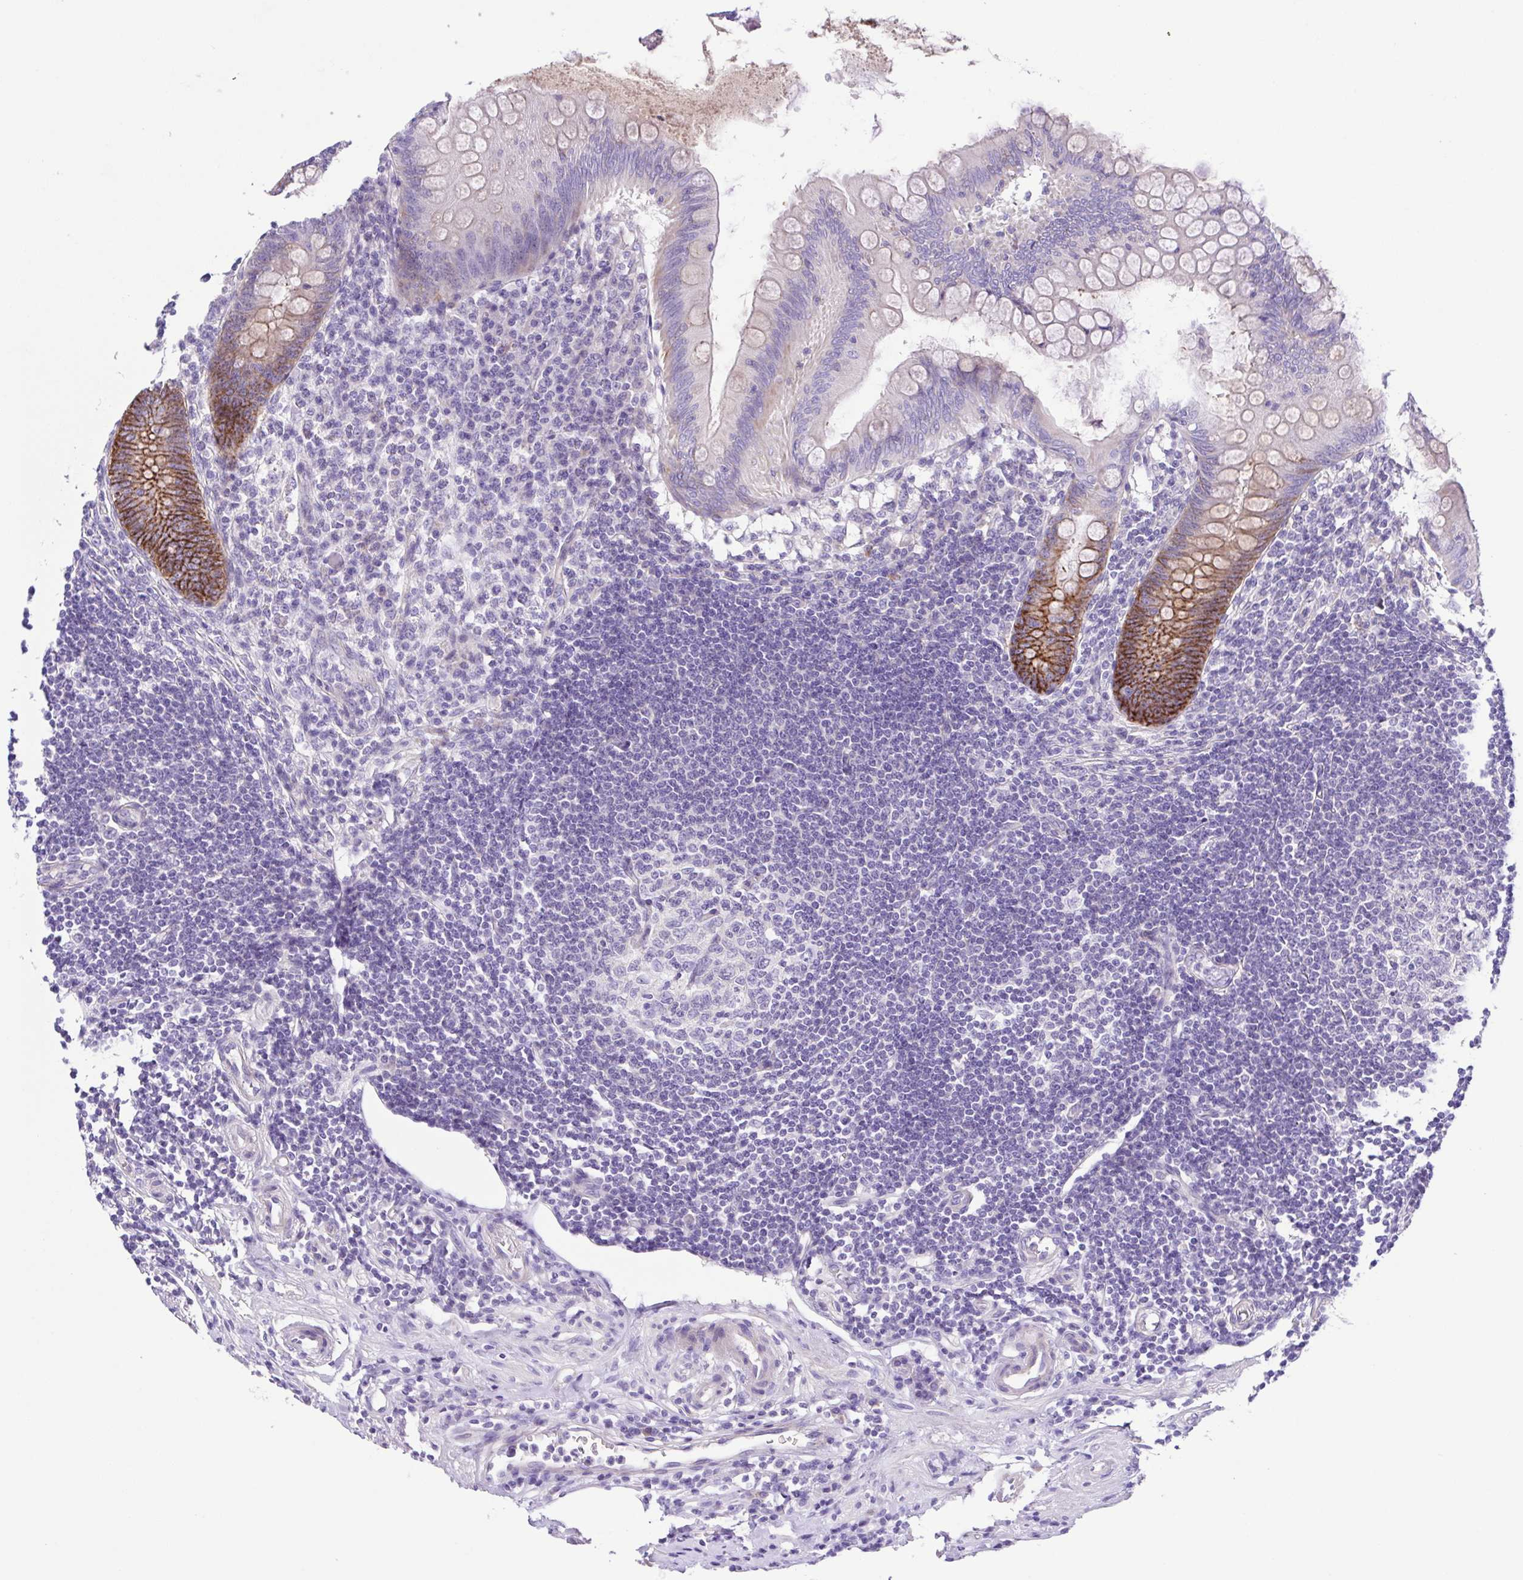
{"staining": {"intensity": "strong", "quantity": "25%-75%", "location": "cytoplasmic/membranous"}, "tissue": "appendix", "cell_type": "Glandular cells", "image_type": "normal", "snomed": [{"axis": "morphology", "description": "Normal tissue, NOS"}, {"axis": "topography", "description": "Appendix"}], "caption": "Protein analysis of normal appendix reveals strong cytoplasmic/membranous expression in about 25%-75% of glandular cells.", "gene": "ISM2", "patient": {"sex": "female", "age": 57}}